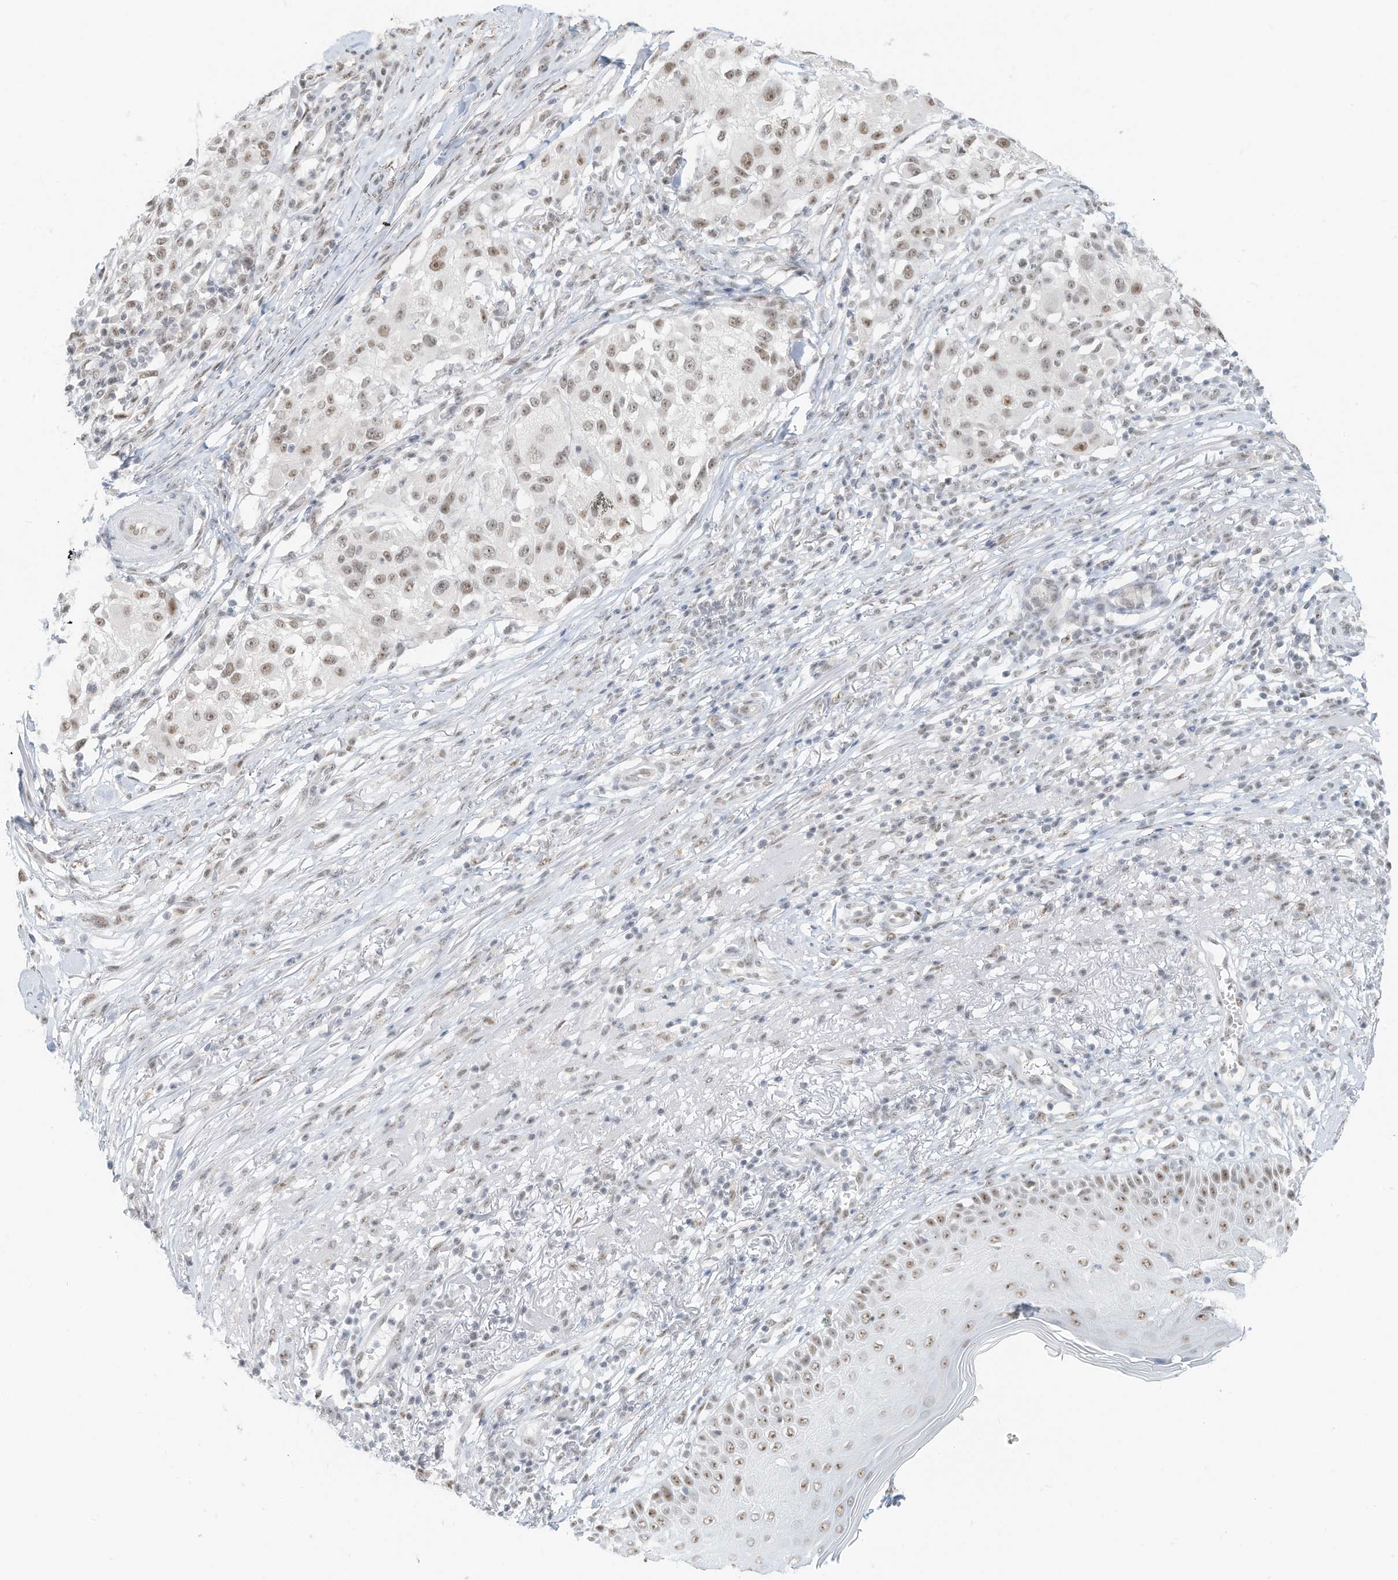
{"staining": {"intensity": "weak", "quantity": ">75%", "location": "nuclear"}, "tissue": "melanoma", "cell_type": "Tumor cells", "image_type": "cancer", "snomed": [{"axis": "morphology", "description": "Necrosis, NOS"}, {"axis": "morphology", "description": "Malignant melanoma, NOS"}, {"axis": "topography", "description": "Skin"}], "caption": "Weak nuclear staining is present in approximately >75% of tumor cells in malignant melanoma.", "gene": "PGC", "patient": {"sex": "female", "age": 87}}